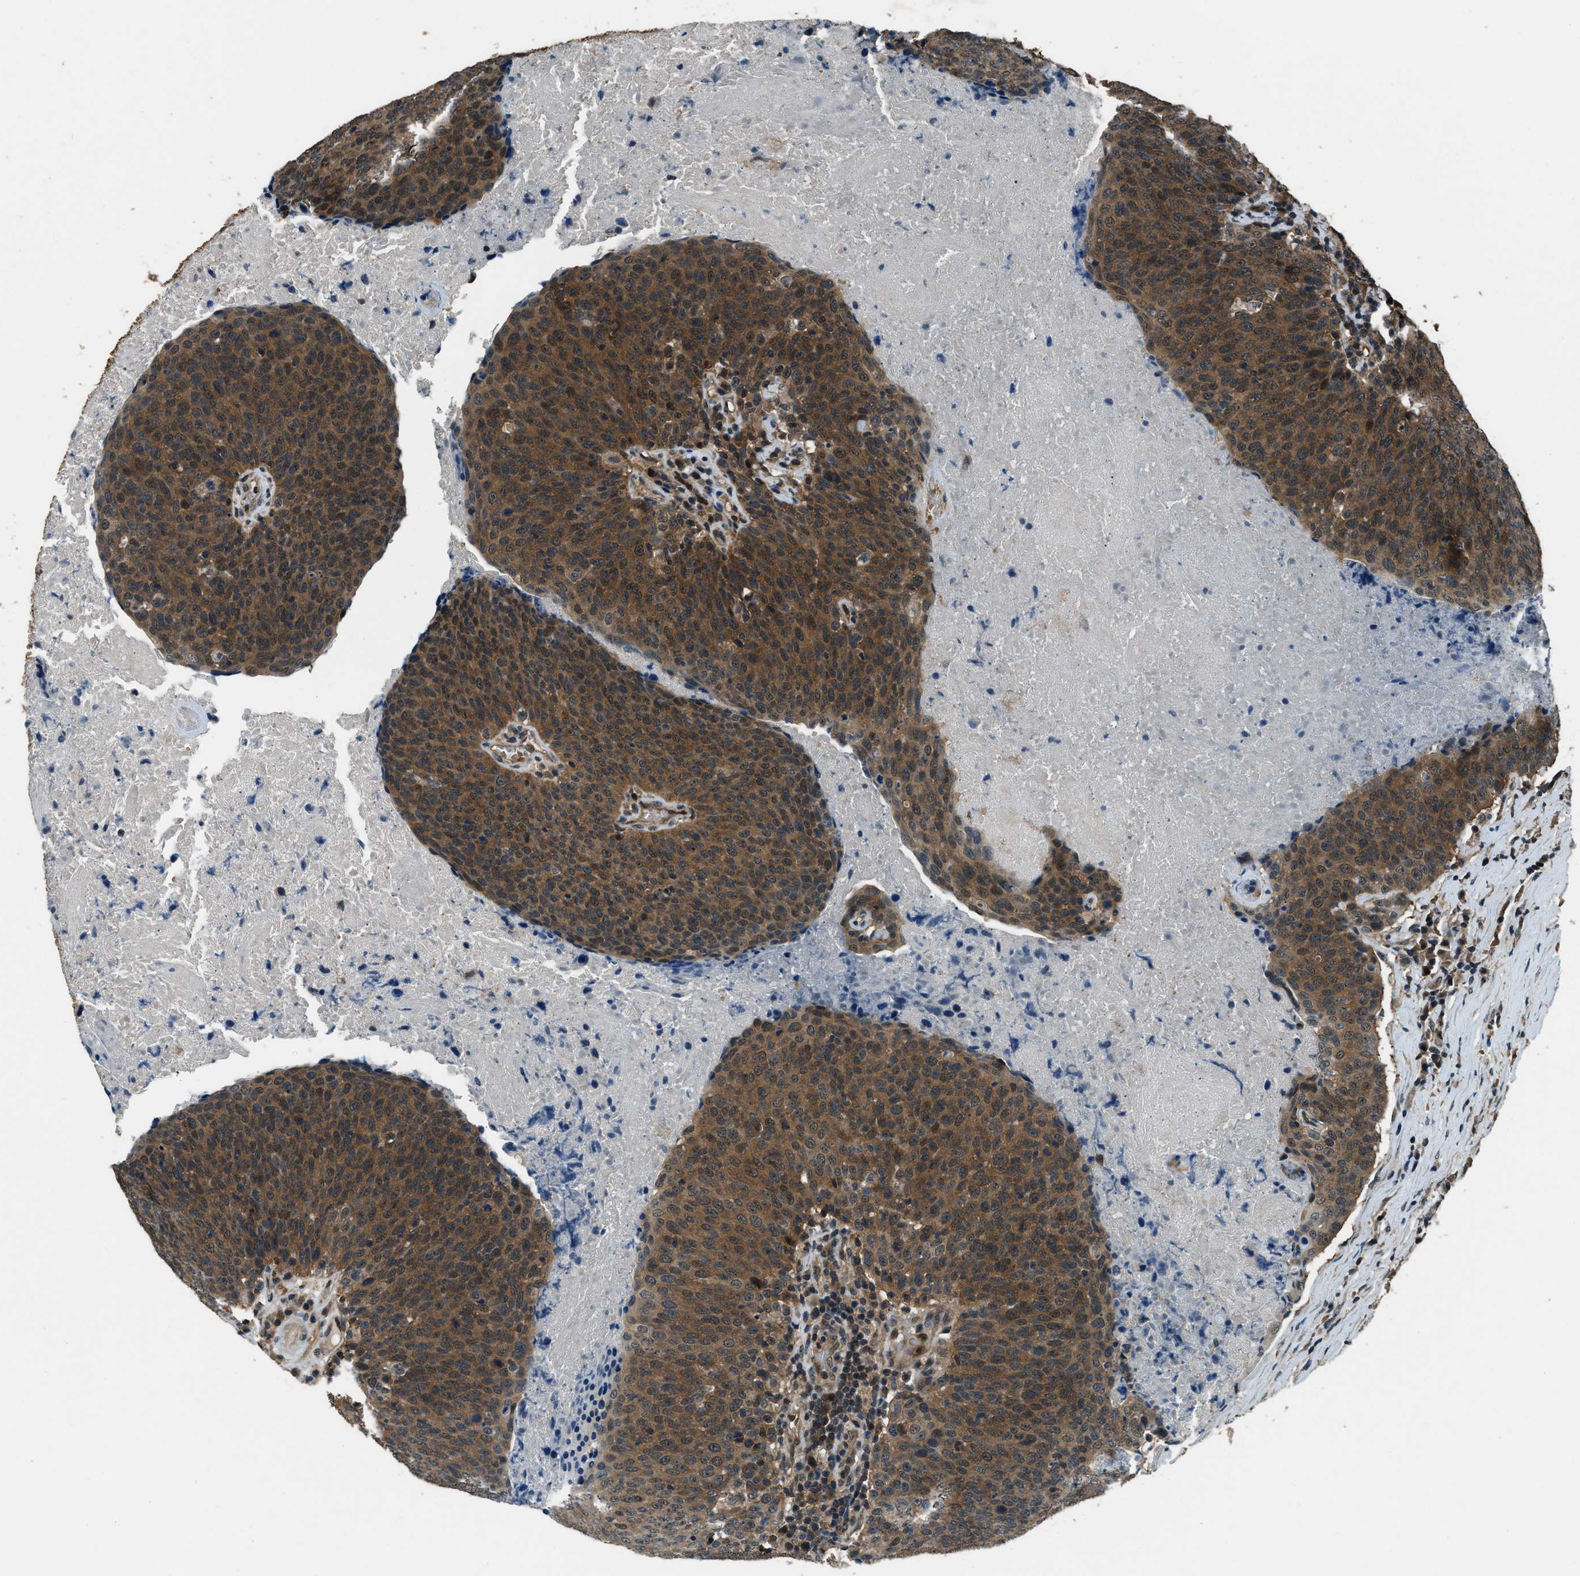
{"staining": {"intensity": "moderate", "quantity": ">75%", "location": "cytoplasmic/membranous"}, "tissue": "head and neck cancer", "cell_type": "Tumor cells", "image_type": "cancer", "snomed": [{"axis": "morphology", "description": "Squamous cell carcinoma, NOS"}, {"axis": "morphology", "description": "Squamous cell carcinoma, metastatic, NOS"}, {"axis": "topography", "description": "Lymph node"}, {"axis": "topography", "description": "Head-Neck"}], "caption": "Head and neck cancer stained with immunohistochemistry (IHC) displays moderate cytoplasmic/membranous positivity in approximately >75% of tumor cells.", "gene": "NUDCD3", "patient": {"sex": "male", "age": 62}}